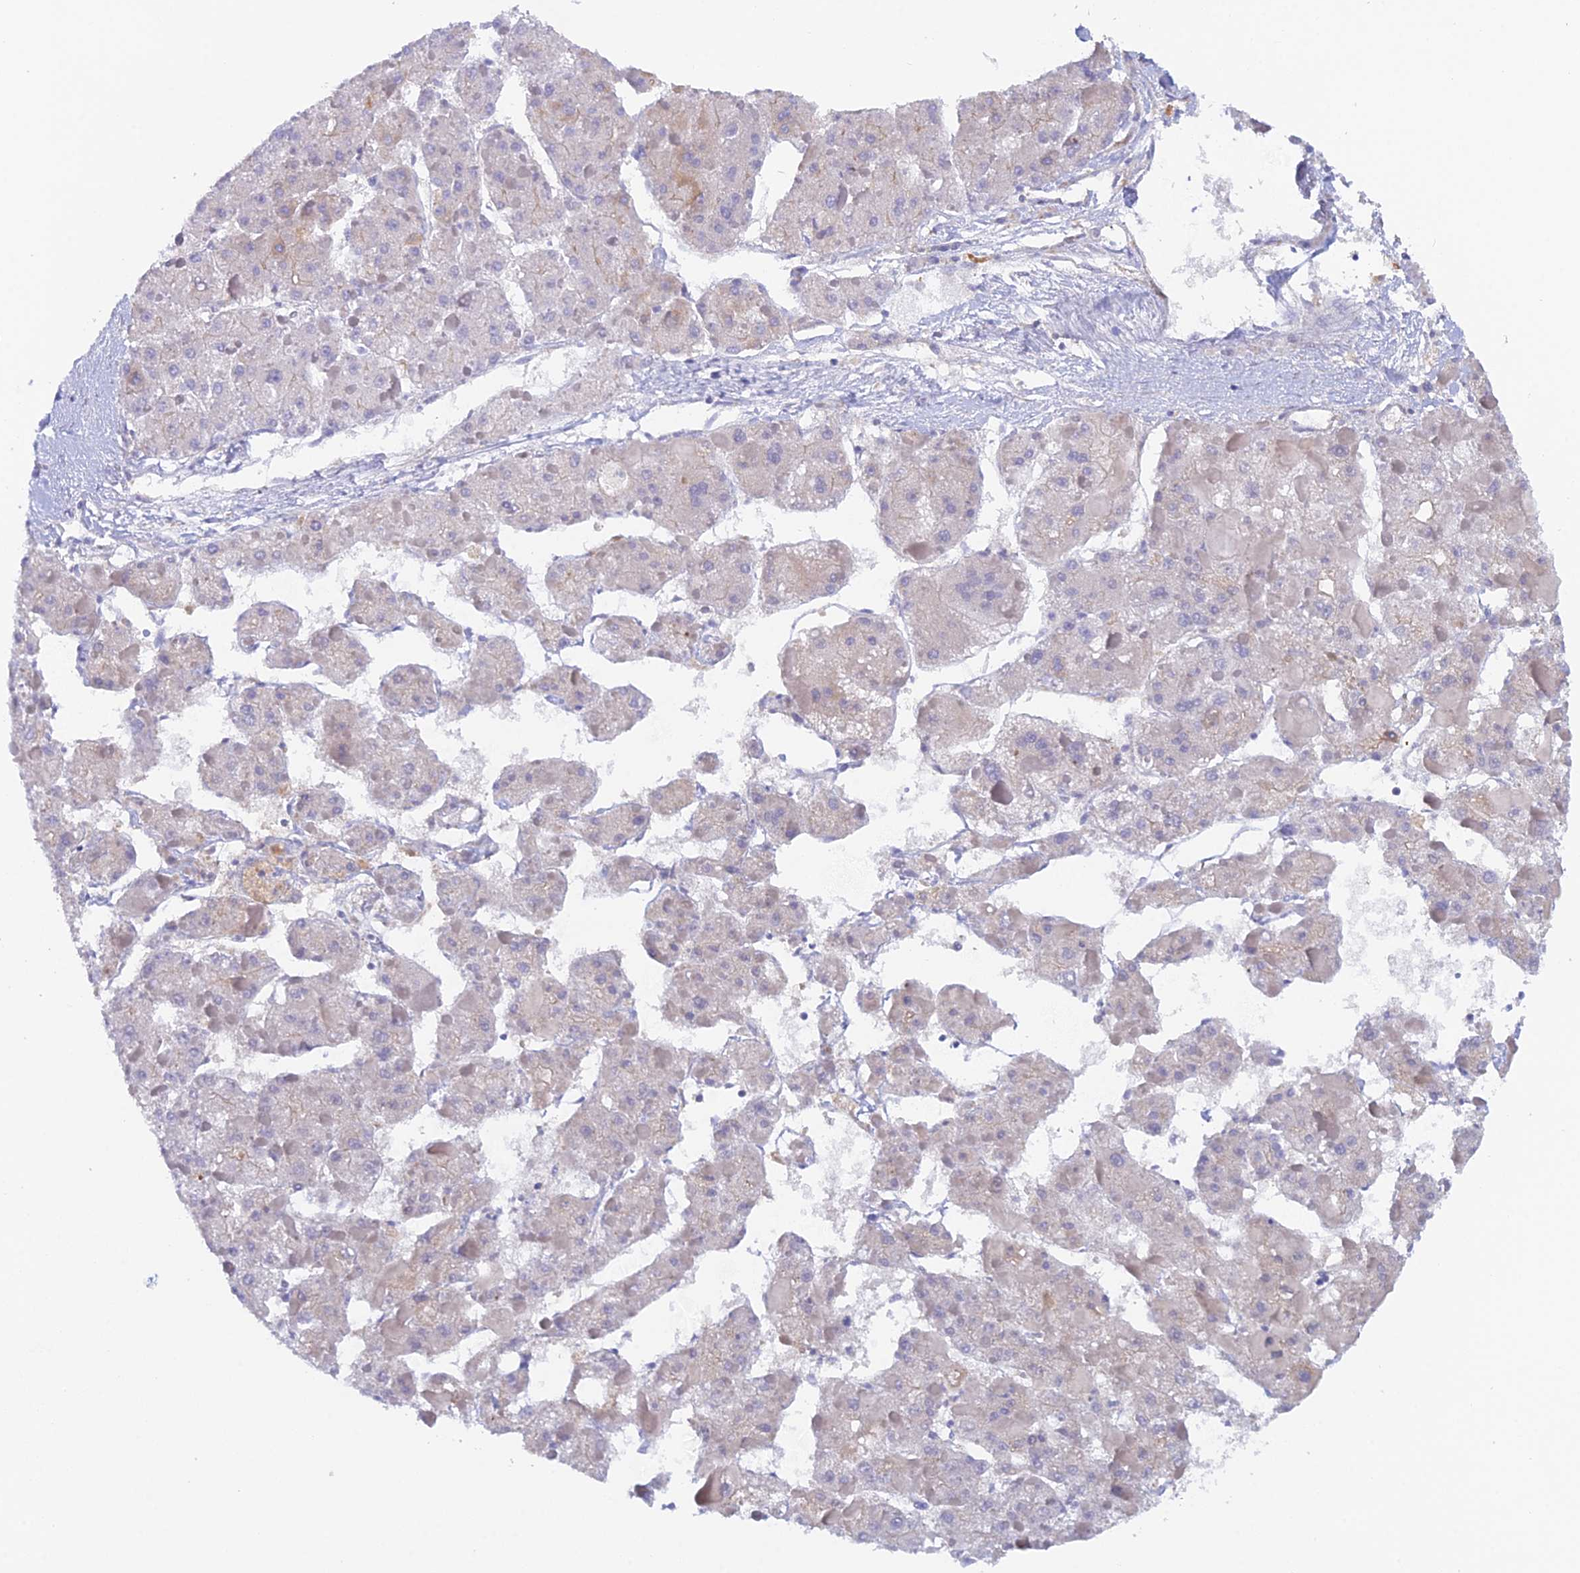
{"staining": {"intensity": "negative", "quantity": "none", "location": "none"}, "tissue": "liver cancer", "cell_type": "Tumor cells", "image_type": "cancer", "snomed": [{"axis": "morphology", "description": "Carcinoma, Hepatocellular, NOS"}, {"axis": "topography", "description": "Liver"}], "caption": "This is an immunohistochemistry photomicrograph of human liver hepatocellular carcinoma. There is no positivity in tumor cells.", "gene": "FZR1", "patient": {"sex": "female", "age": 73}}